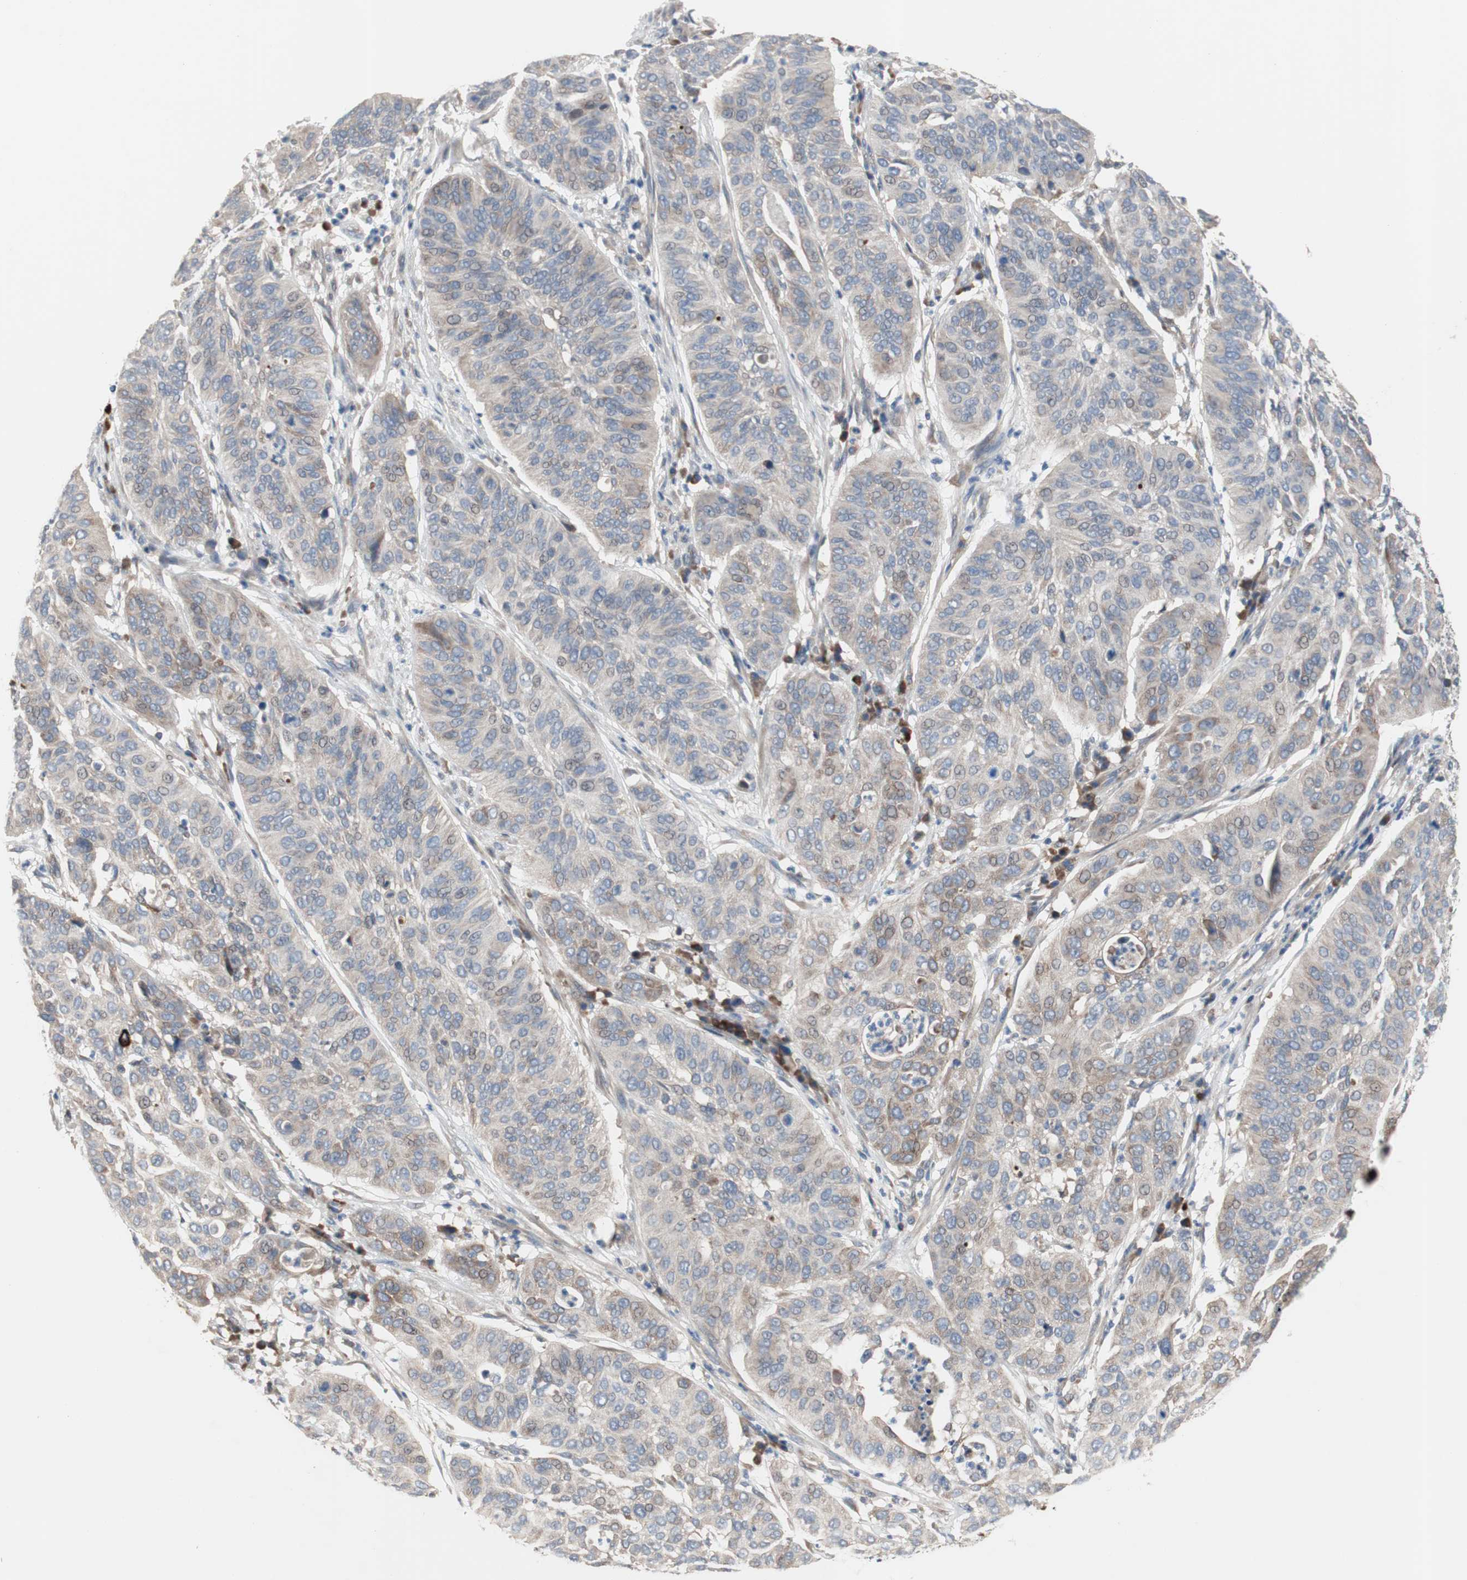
{"staining": {"intensity": "weak", "quantity": "25%-75%", "location": "cytoplasmic/membranous"}, "tissue": "cervical cancer", "cell_type": "Tumor cells", "image_type": "cancer", "snomed": [{"axis": "morphology", "description": "Squamous cell carcinoma, NOS"}, {"axis": "topography", "description": "Cervix"}], "caption": "Cervical cancer (squamous cell carcinoma) was stained to show a protein in brown. There is low levels of weak cytoplasmic/membranous positivity in approximately 25%-75% of tumor cells.", "gene": "TTC14", "patient": {"sex": "female", "age": 39}}